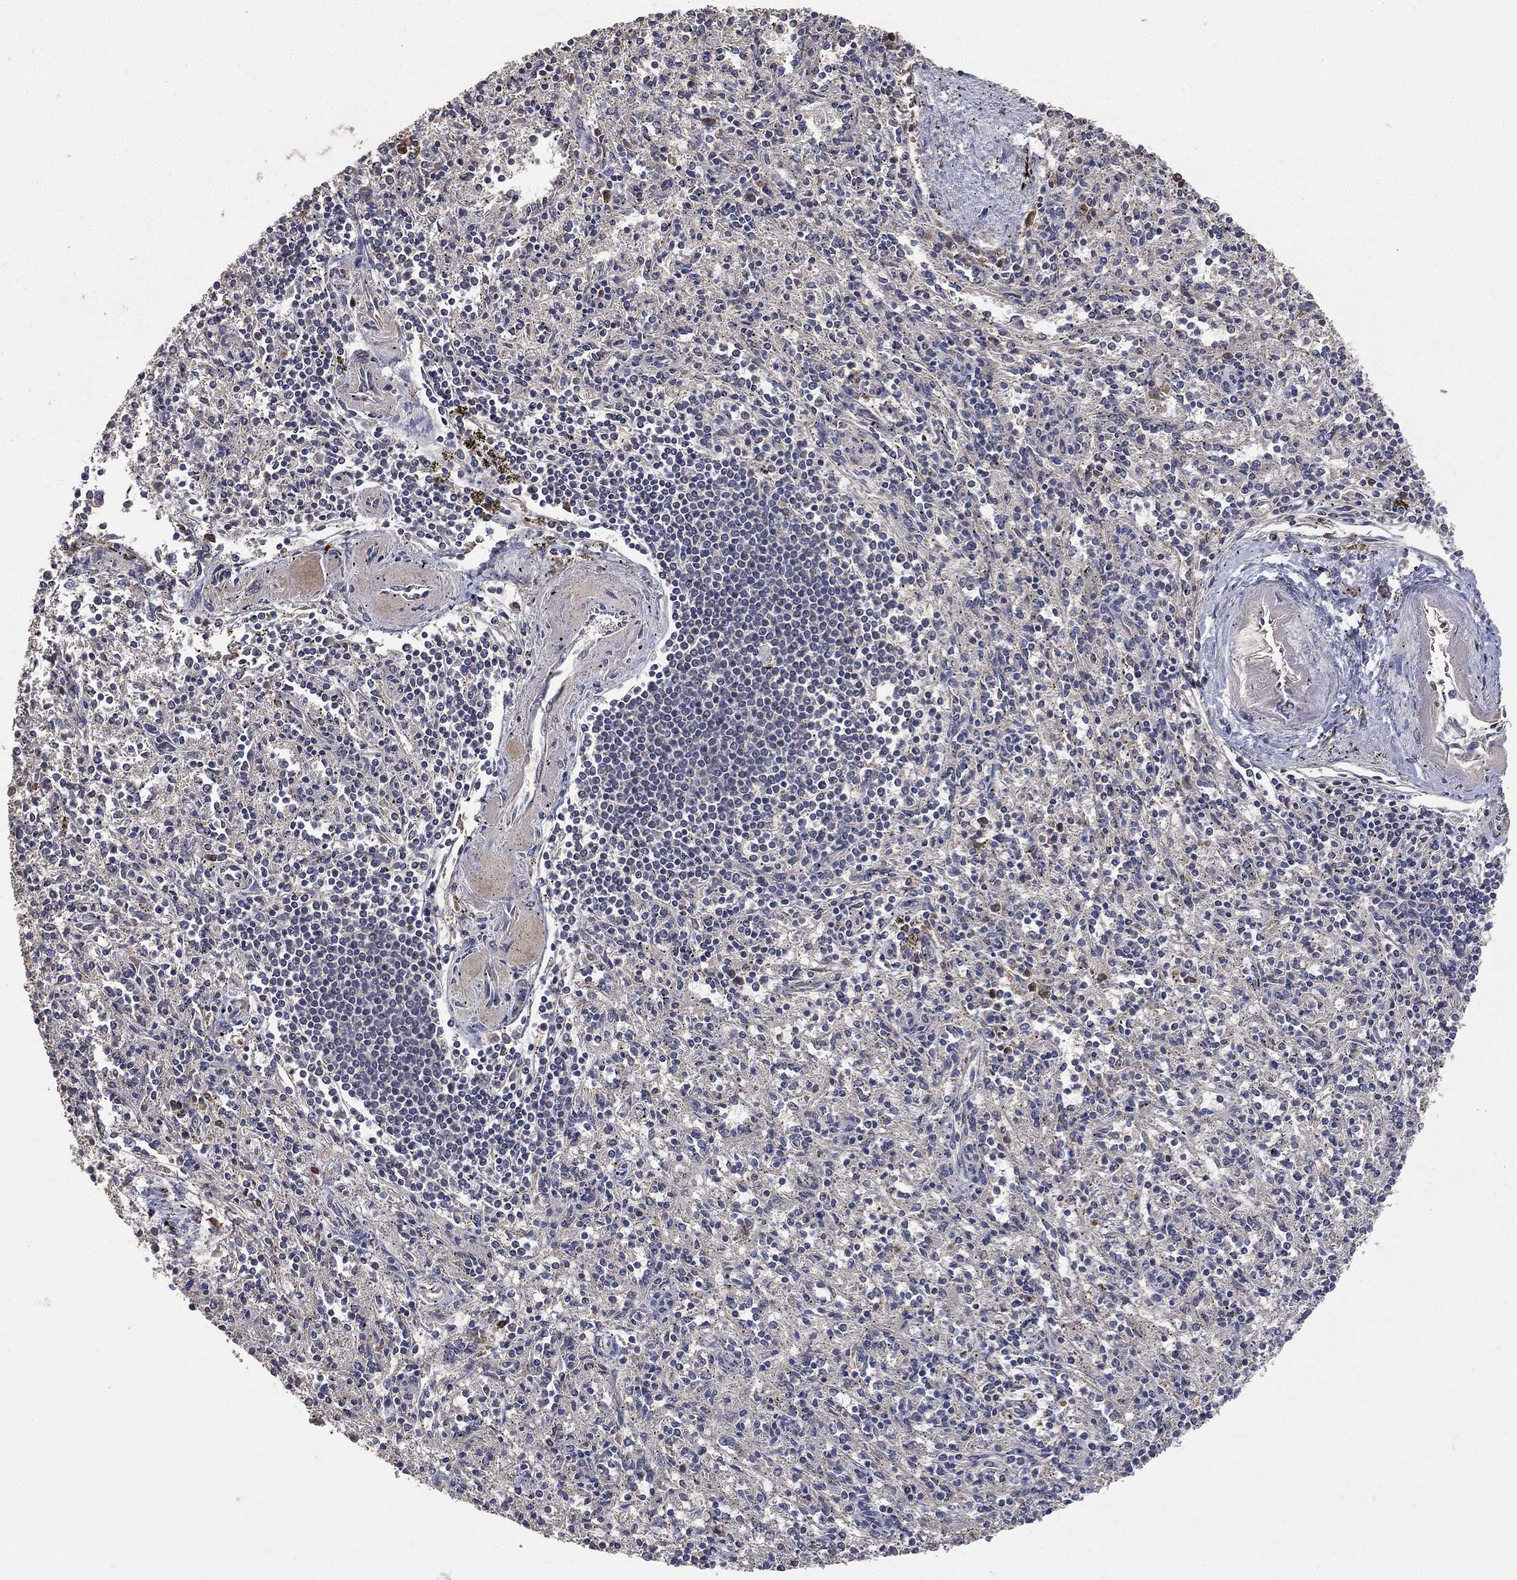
{"staining": {"intensity": "negative", "quantity": "none", "location": "none"}, "tissue": "spleen", "cell_type": "Cells in red pulp", "image_type": "normal", "snomed": [{"axis": "morphology", "description": "Normal tissue, NOS"}, {"axis": "topography", "description": "Spleen"}], "caption": "The image exhibits no staining of cells in red pulp in benign spleen.", "gene": "SNAP25", "patient": {"sex": "male", "age": 69}}